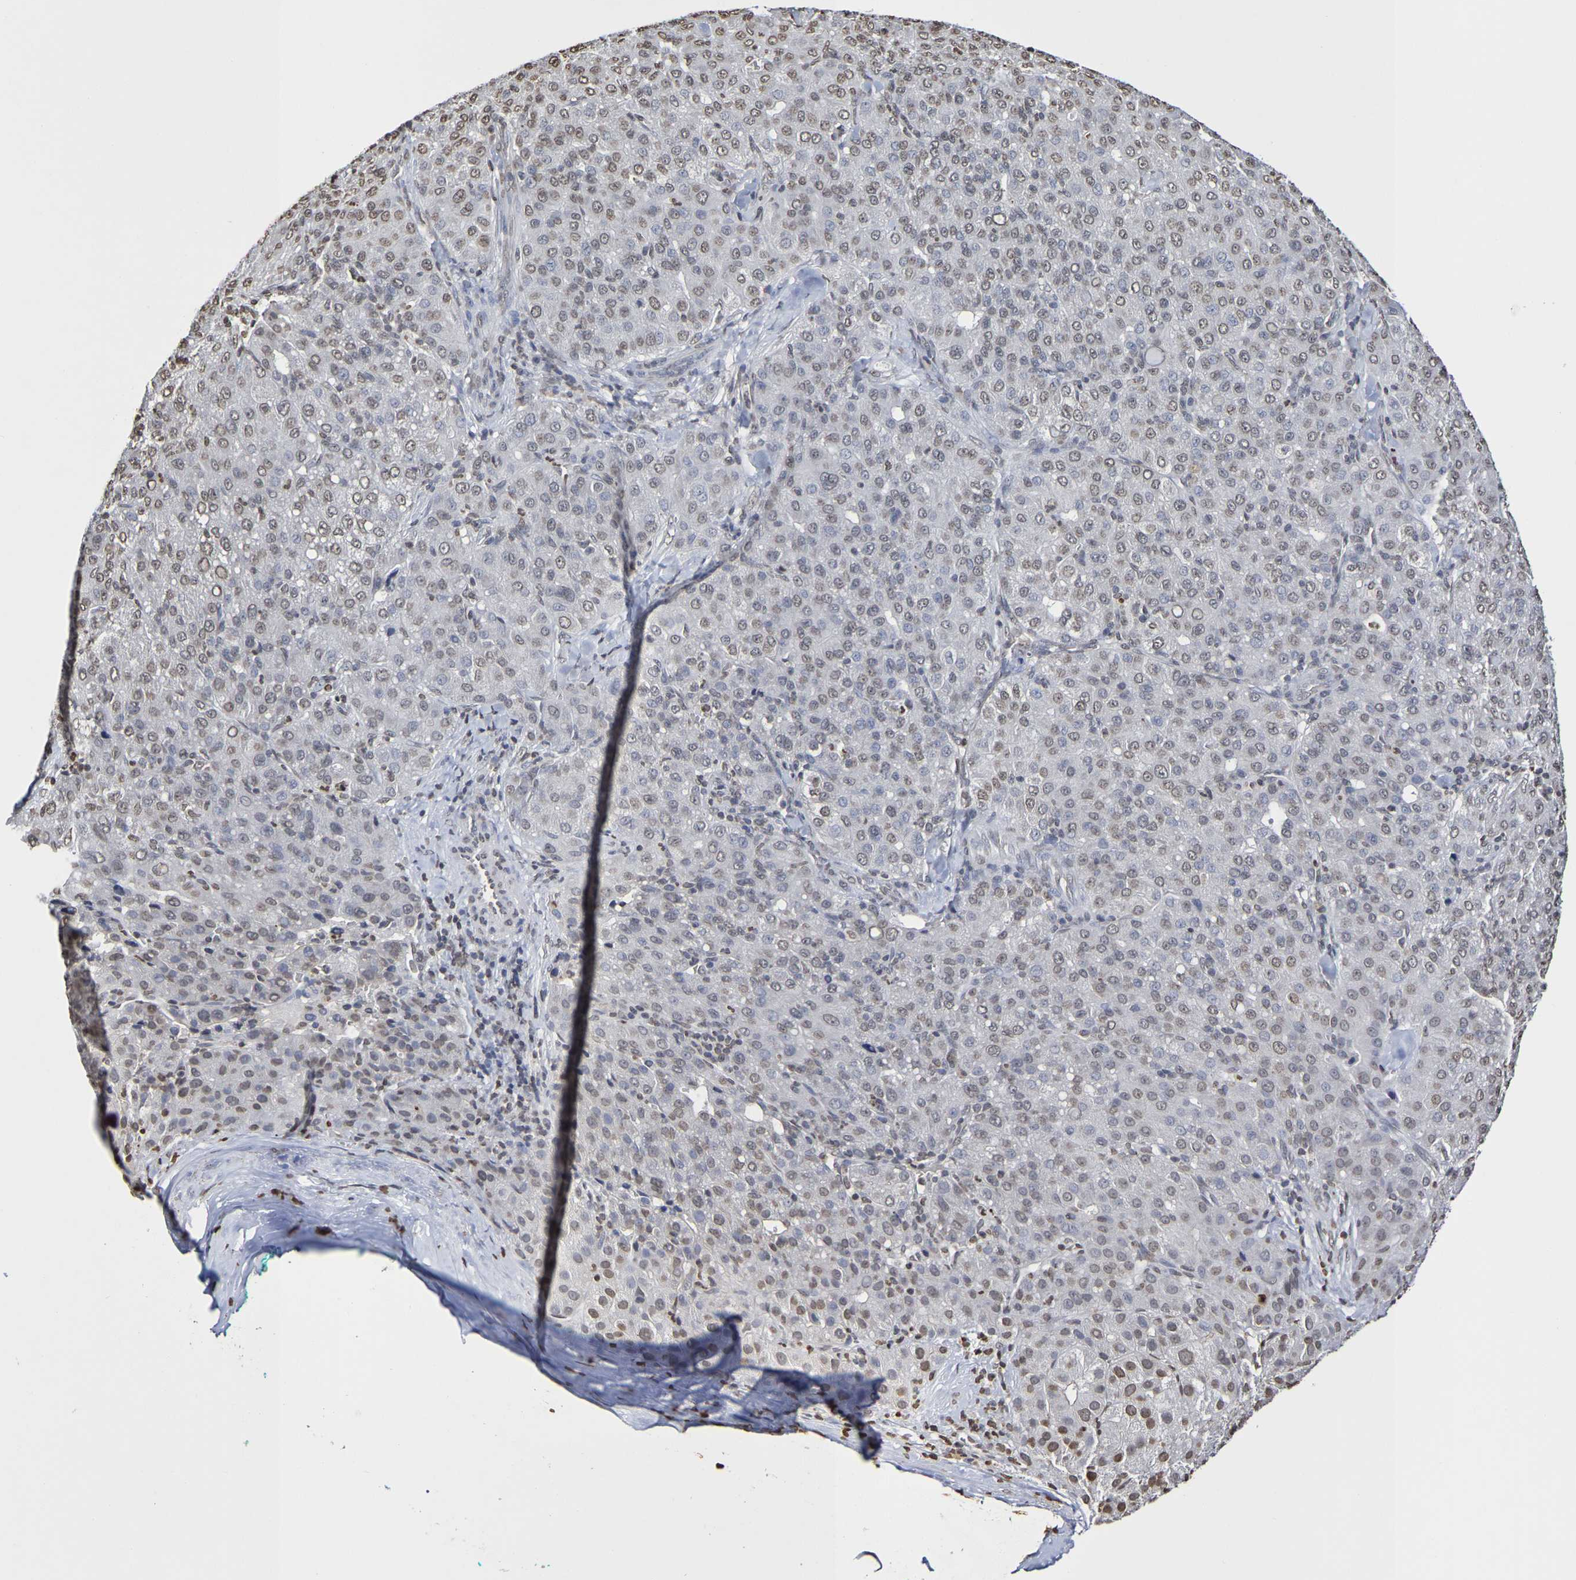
{"staining": {"intensity": "weak", "quantity": ">75%", "location": "nuclear"}, "tissue": "liver cancer", "cell_type": "Tumor cells", "image_type": "cancer", "snomed": [{"axis": "morphology", "description": "Carcinoma, Hepatocellular, NOS"}, {"axis": "topography", "description": "Liver"}], "caption": "Liver cancer stained with DAB immunohistochemistry (IHC) demonstrates low levels of weak nuclear staining in about >75% of tumor cells. (brown staining indicates protein expression, while blue staining denotes nuclei).", "gene": "ATF4", "patient": {"sex": "male", "age": 65}}